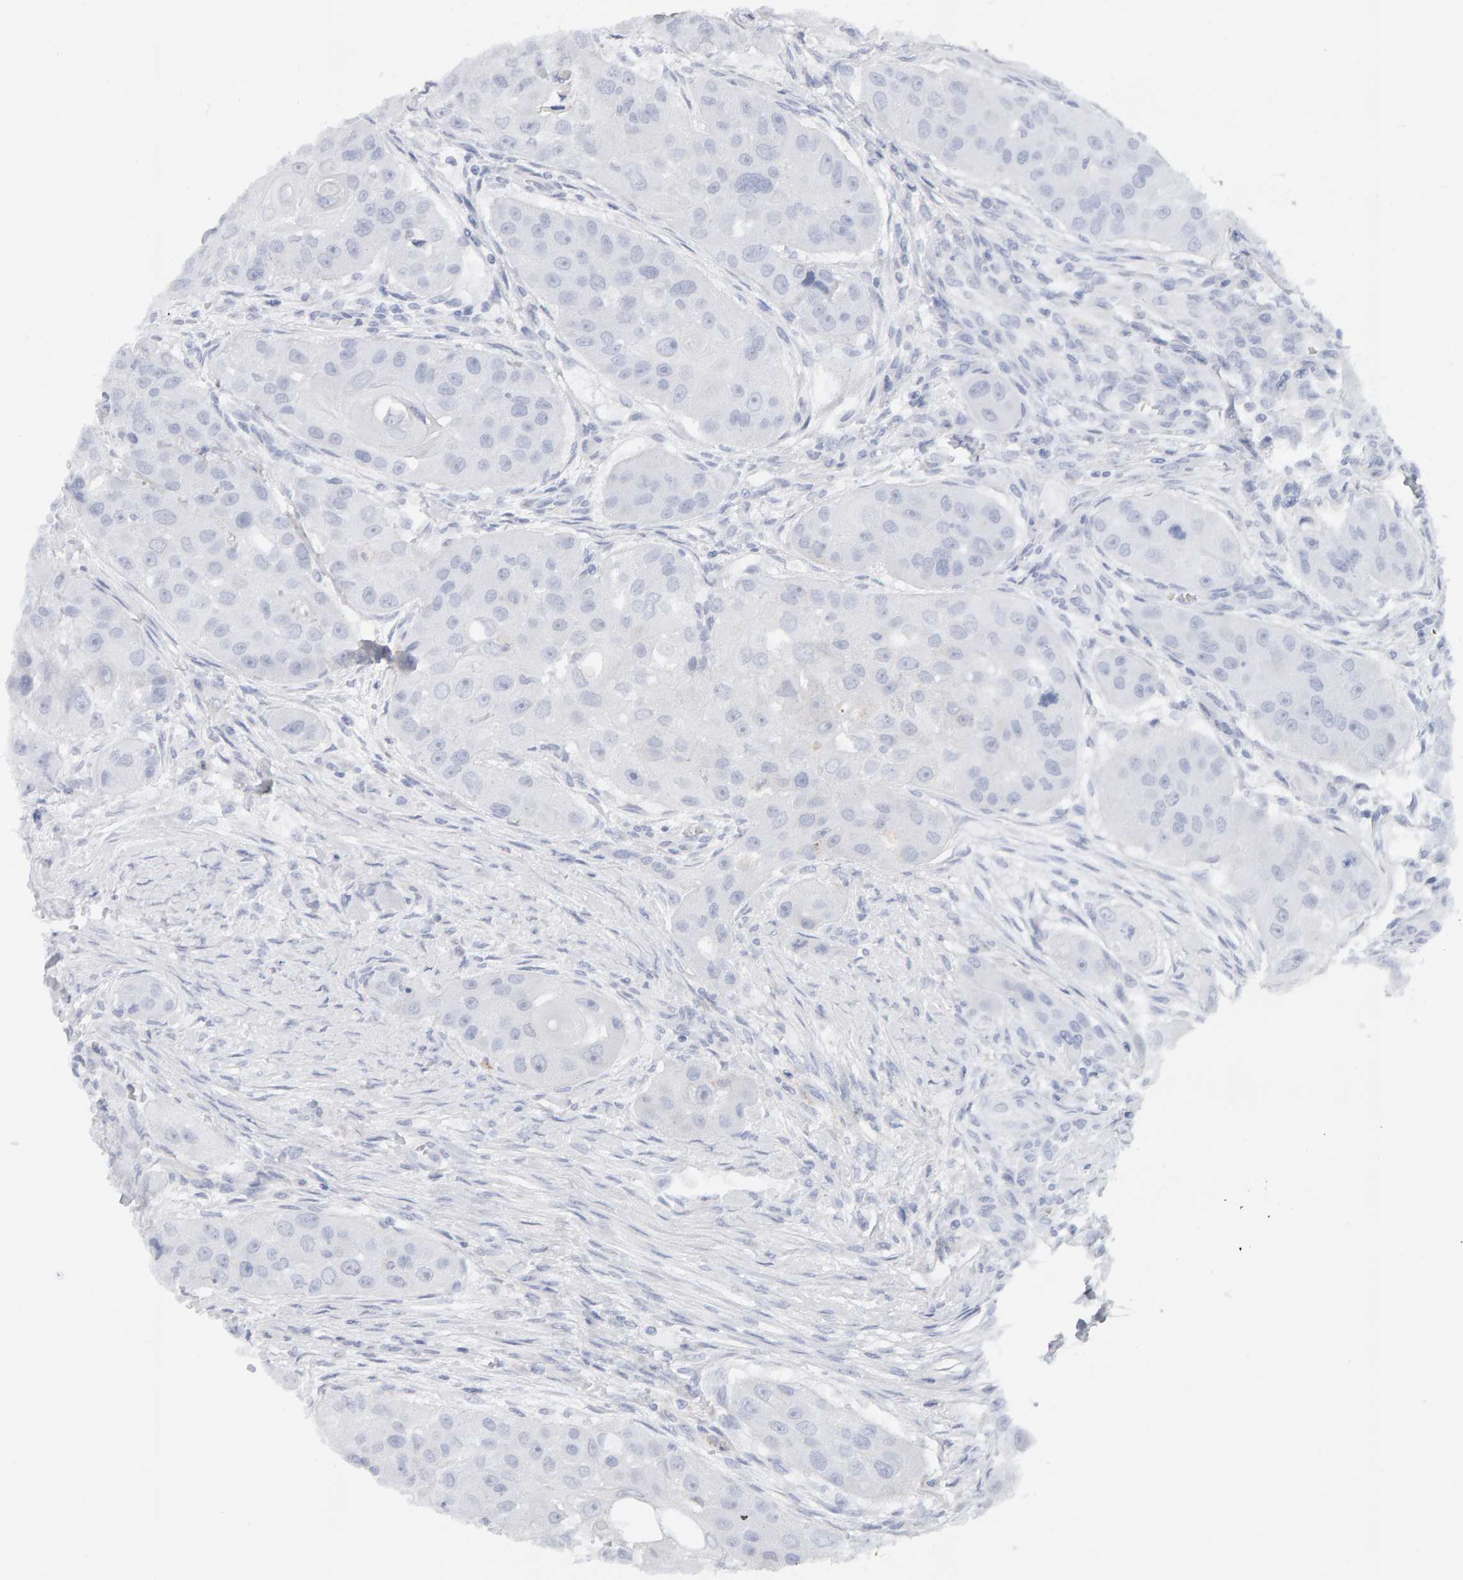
{"staining": {"intensity": "weak", "quantity": "<25%", "location": "cytoplasmic/membranous"}, "tissue": "head and neck cancer", "cell_type": "Tumor cells", "image_type": "cancer", "snomed": [{"axis": "morphology", "description": "Normal tissue, NOS"}, {"axis": "morphology", "description": "Squamous cell carcinoma, NOS"}, {"axis": "topography", "description": "Skeletal muscle"}, {"axis": "topography", "description": "Head-Neck"}], "caption": "There is no significant positivity in tumor cells of head and neck squamous cell carcinoma.", "gene": "METRNL", "patient": {"sex": "male", "age": 51}}